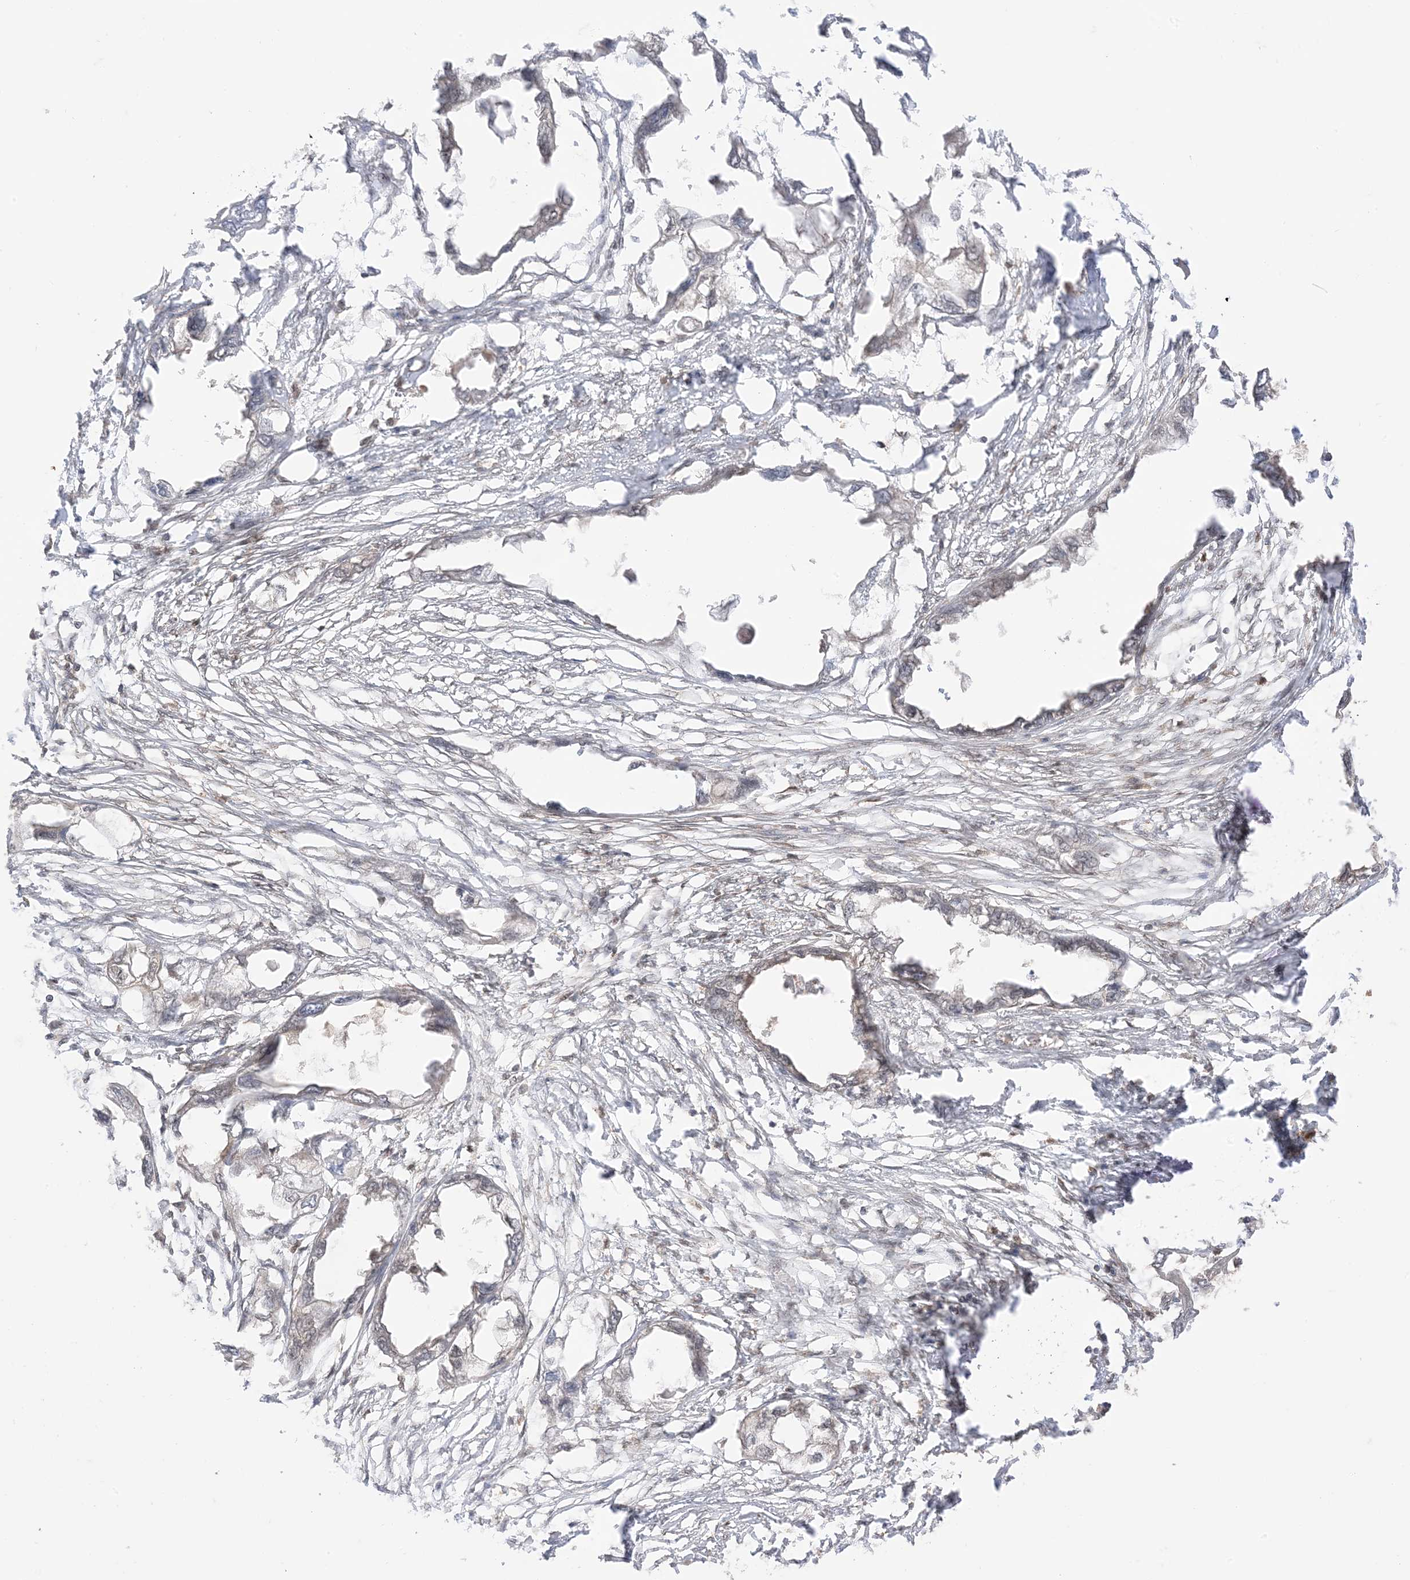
{"staining": {"intensity": "negative", "quantity": "none", "location": "none"}, "tissue": "endometrial cancer", "cell_type": "Tumor cells", "image_type": "cancer", "snomed": [{"axis": "morphology", "description": "Adenocarcinoma, NOS"}, {"axis": "morphology", "description": "Adenocarcinoma, metastatic, NOS"}, {"axis": "topography", "description": "Adipose tissue"}, {"axis": "topography", "description": "Endometrium"}], "caption": "Human endometrial metastatic adenocarcinoma stained for a protein using immunohistochemistry reveals no staining in tumor cells.", "gene": "PTPA", "patient": {"sex": "female", "age": 67}}